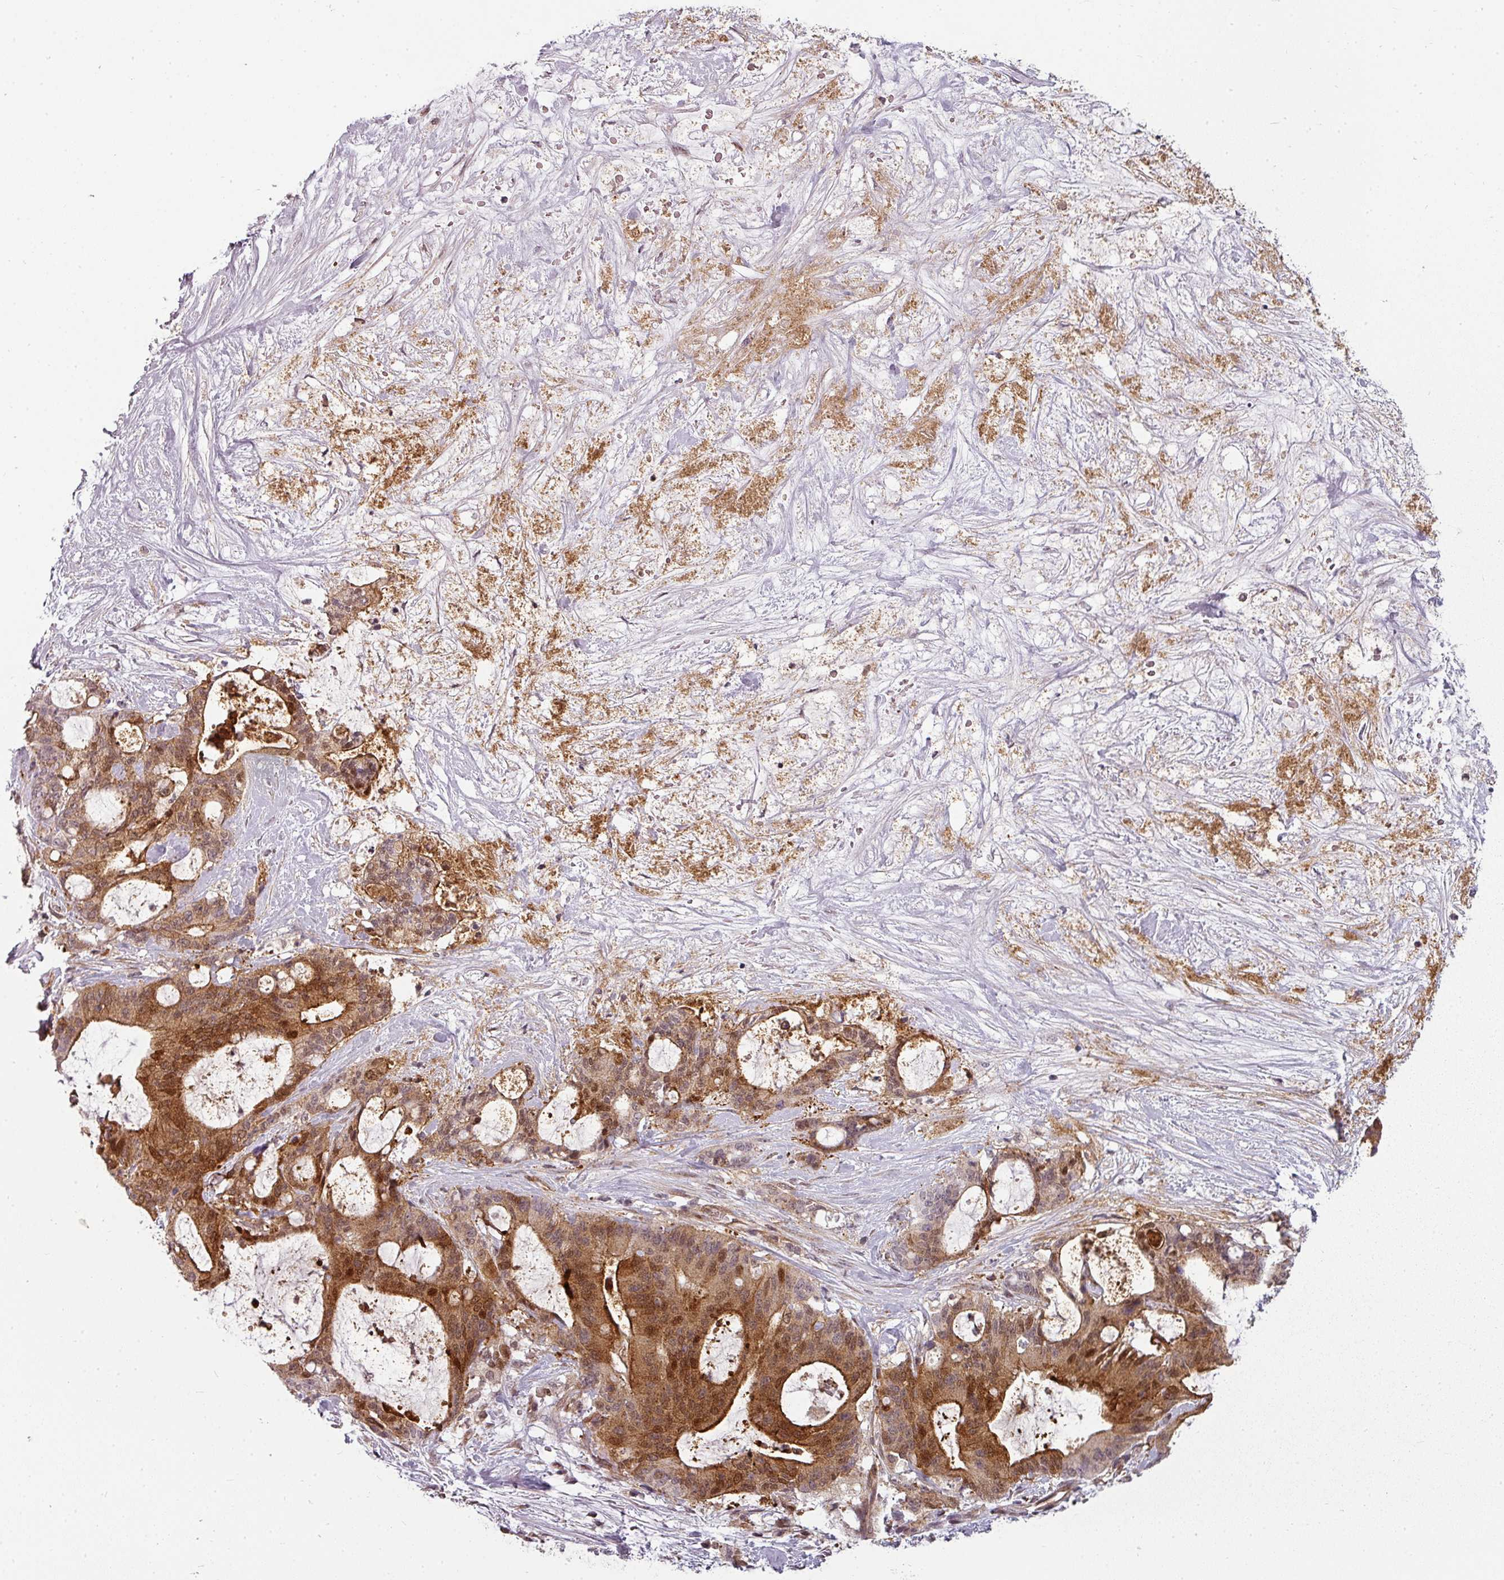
{"staining": {"intensity": "moderate", "quantity": ">75%", "location": "cytoplasmic/membranous,nuclear"}, "tissue": "liver cancer", "cell_type": "Tumor cells", "image_type": "cancer", "snomed": [{"axis": "morphology", "description": "Normal tissue, NOS"}, {"axis": "morphology", "description": "Cholangiocarcinoma"}, {"axis": "topography", "description": "Liver"}, {"axis": "topography", "description": "Peripheral nerve tissue"}], "caption": "Moderate cytoplasmic/membranous and nuclear staining is seen in approximately >75% of tumor cells in cholangiocarcinoma (liver).", "gene": "CLIC1", "patient": {"sex": "female", "age": 73}}